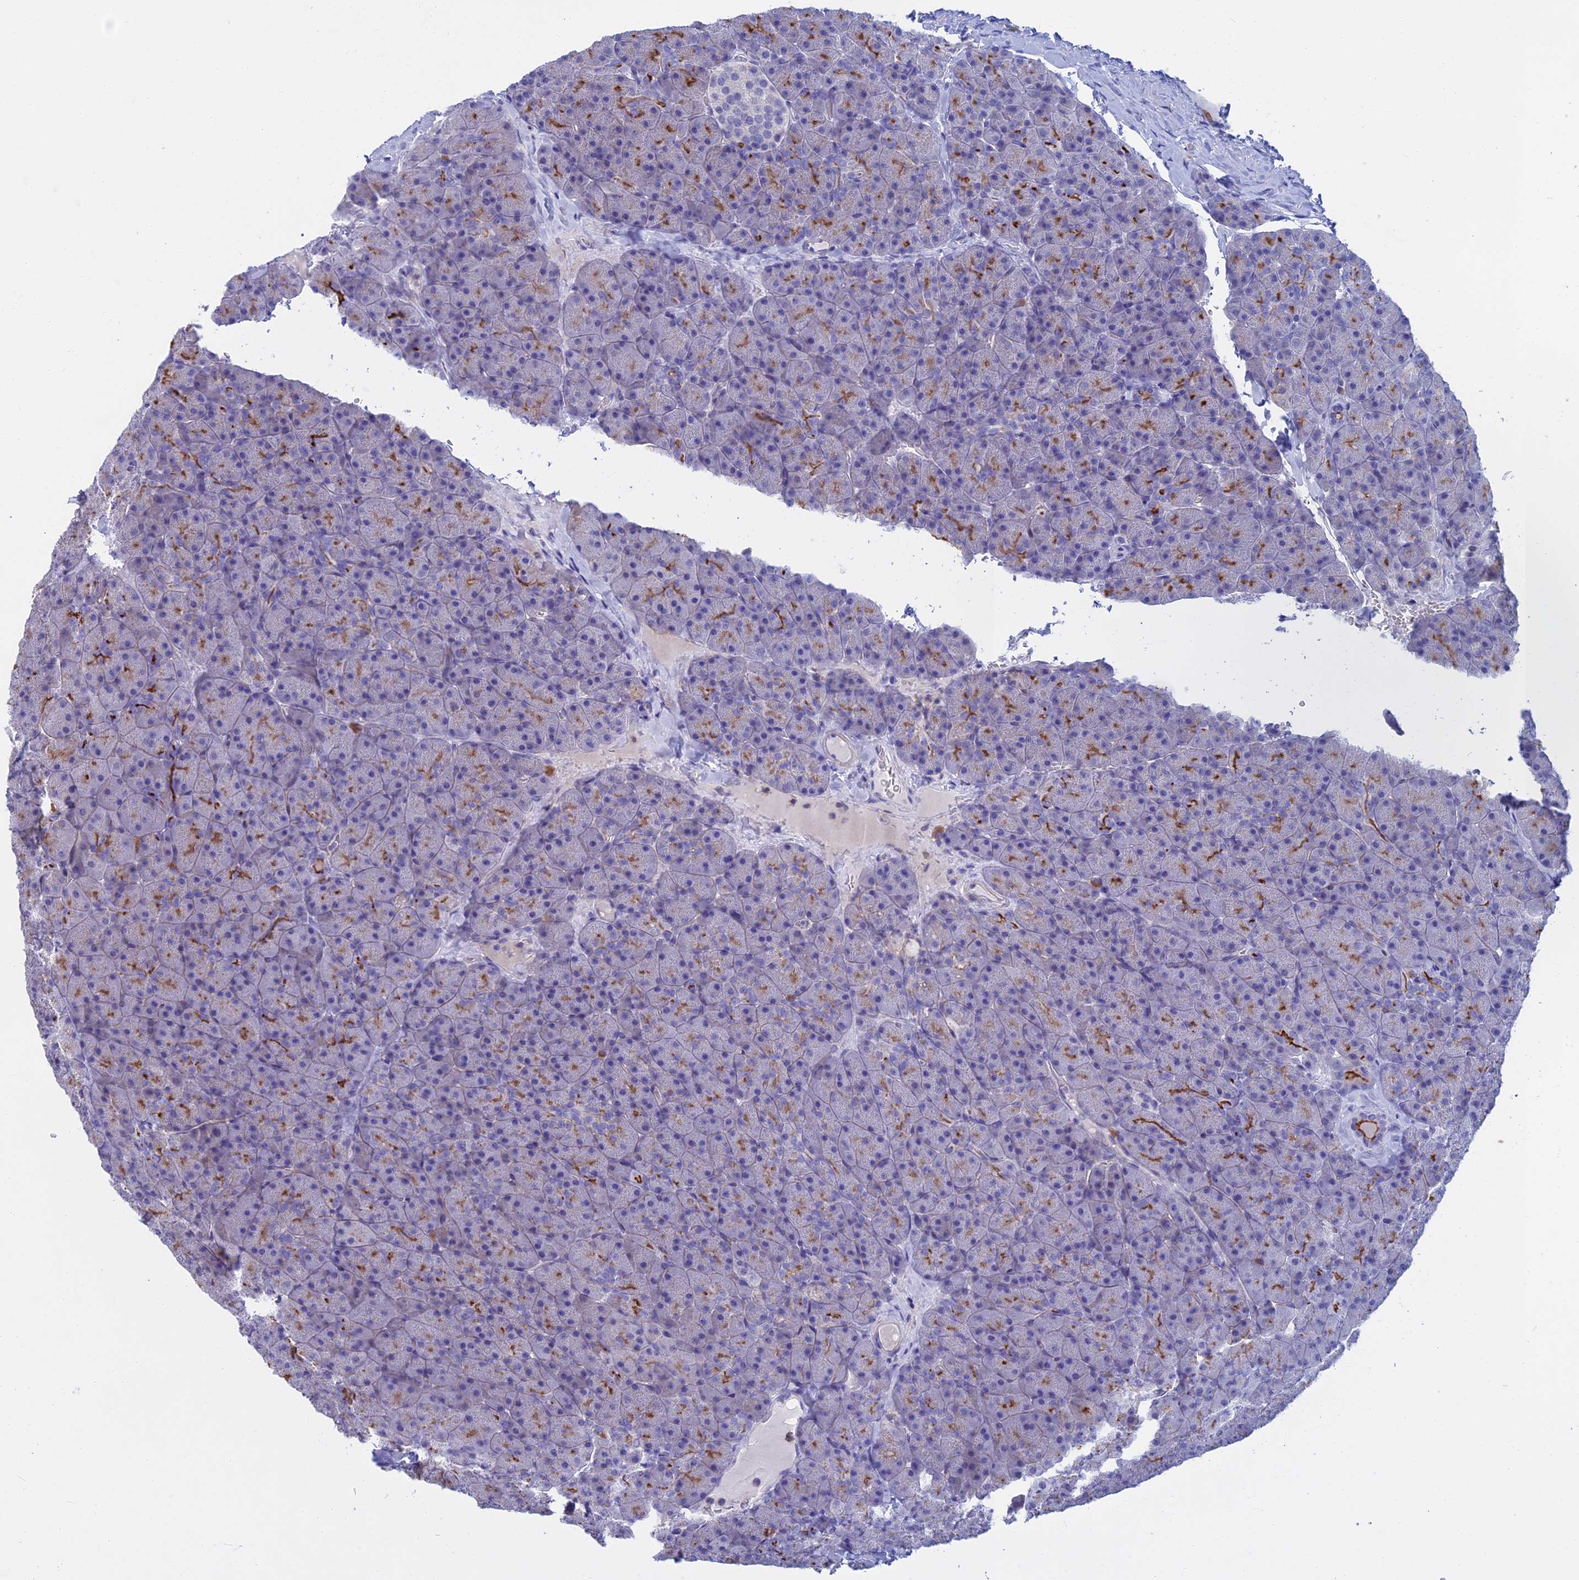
{"staining": {"intensity": "strong", "quantity": "<25%", "location": "cytoplasmic/membranous"}, "tissue": "pancreas", "cell_type": "Exocrine glandular cells", "image_type": "normal", "snomed": [{"axis": "morphology", "description": "Normal tissue, NOS"}, {"axis": "topography", "description": "Pancreas"}], "caption": "Protein analysis of normal pancreas shows strong cytoplasmic/membranous staining in about <25% of exocrine glandular cells. (DAB IHC, brown staining for protein, blue staining for nuclei).", "gene": "SLC2A6", "patient": {"sex": "male", "age": 36}}